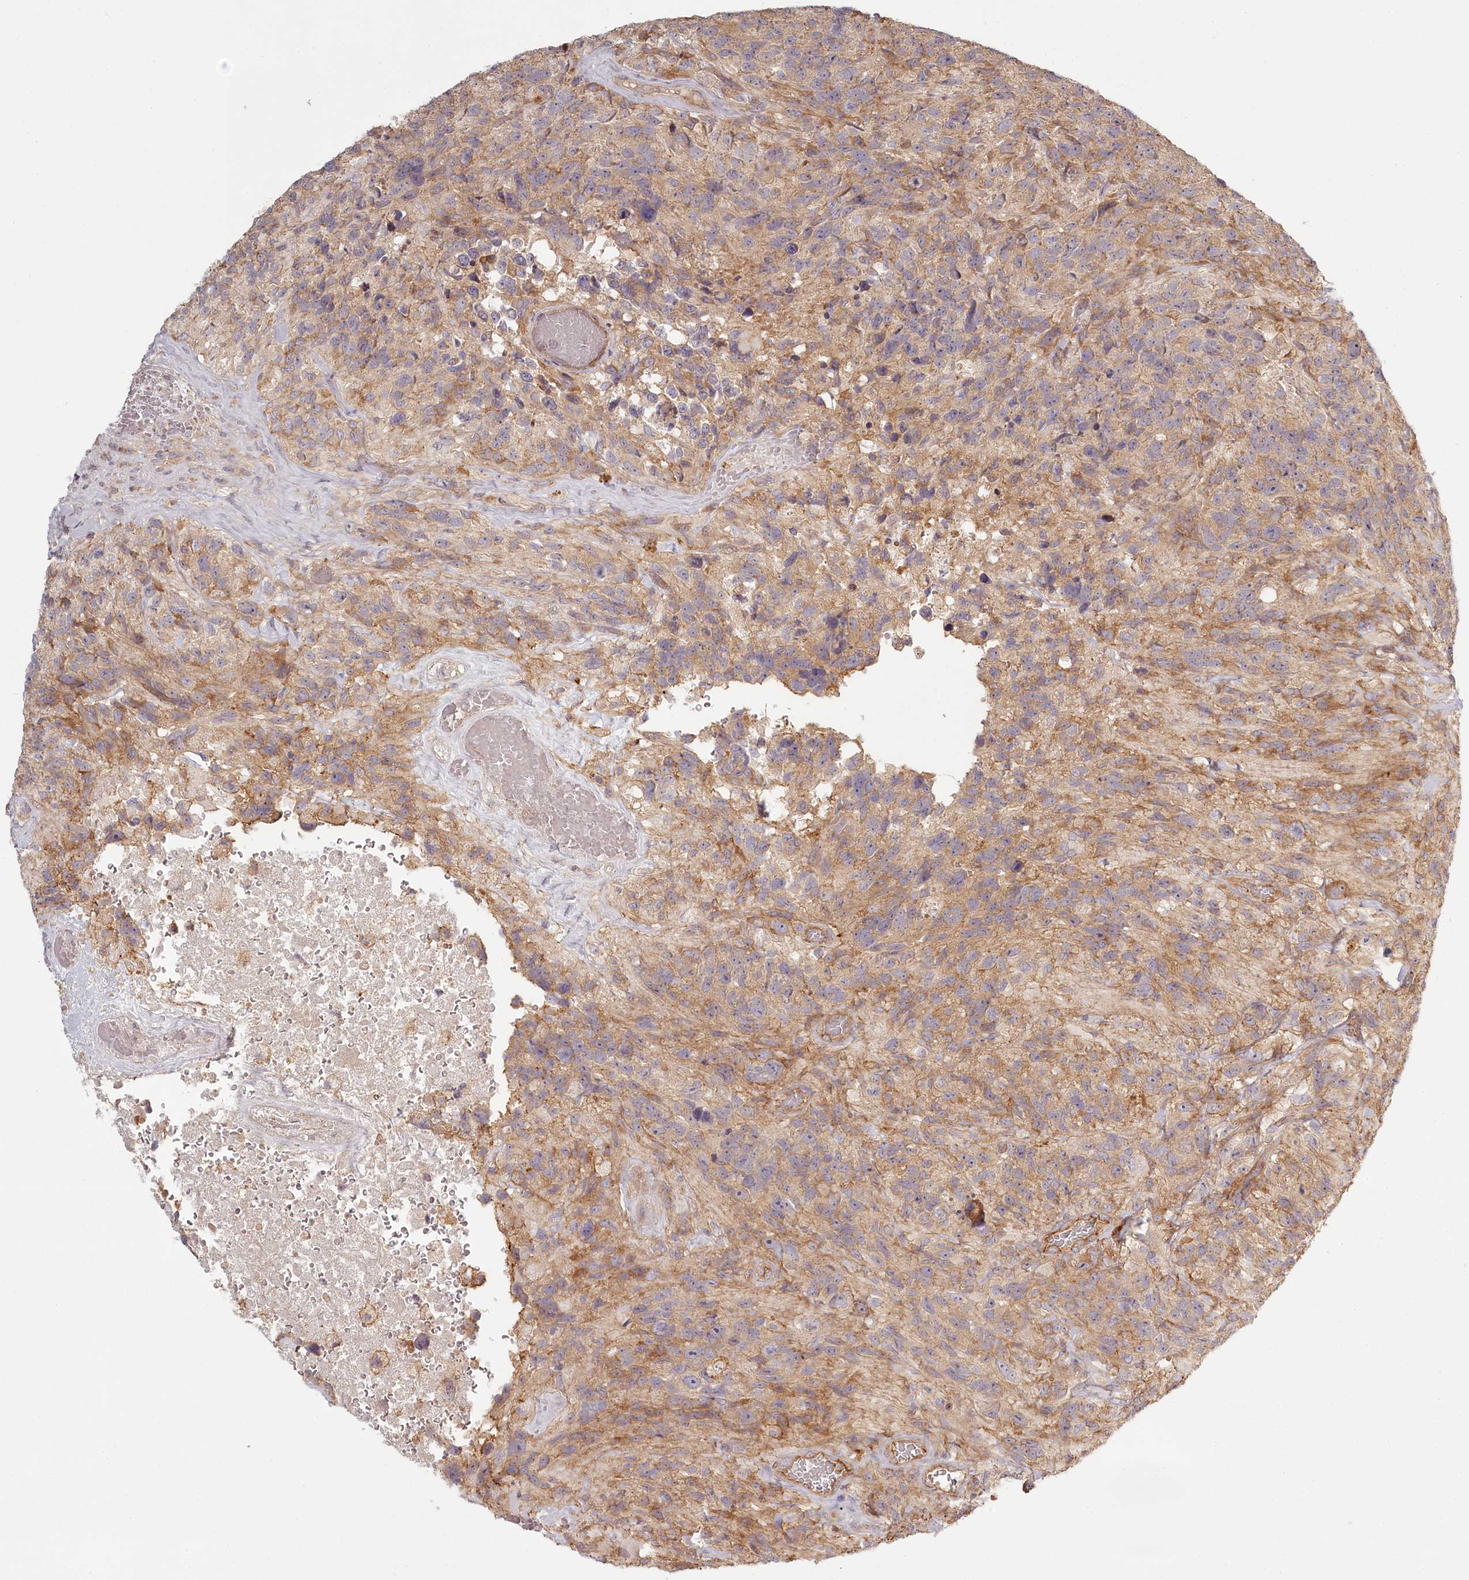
{"staining": {"intensity": "weak", "quantity": "25%-75%", "location": "cytoplasmic/membranous"}, "tissue": "glioma", "cell_type": "Tumor cells", "image_type": "cancer", "snomed": [{"axis": "morphology", "description": "Glioma, malignant, High grade"}, {"axis": "topography", "description": "Brain"}], "caption": "Weak cytoplasmic/membranous positivity is present in about 25%-75% of tumor cells in high-grade glioma (malignant). Immunohistochemistry (ihc) stains the protein of interest in brown and the nuclei are stained blue.", "gene": "TMIE", "patient": {"sex": "male", "age": 69}}